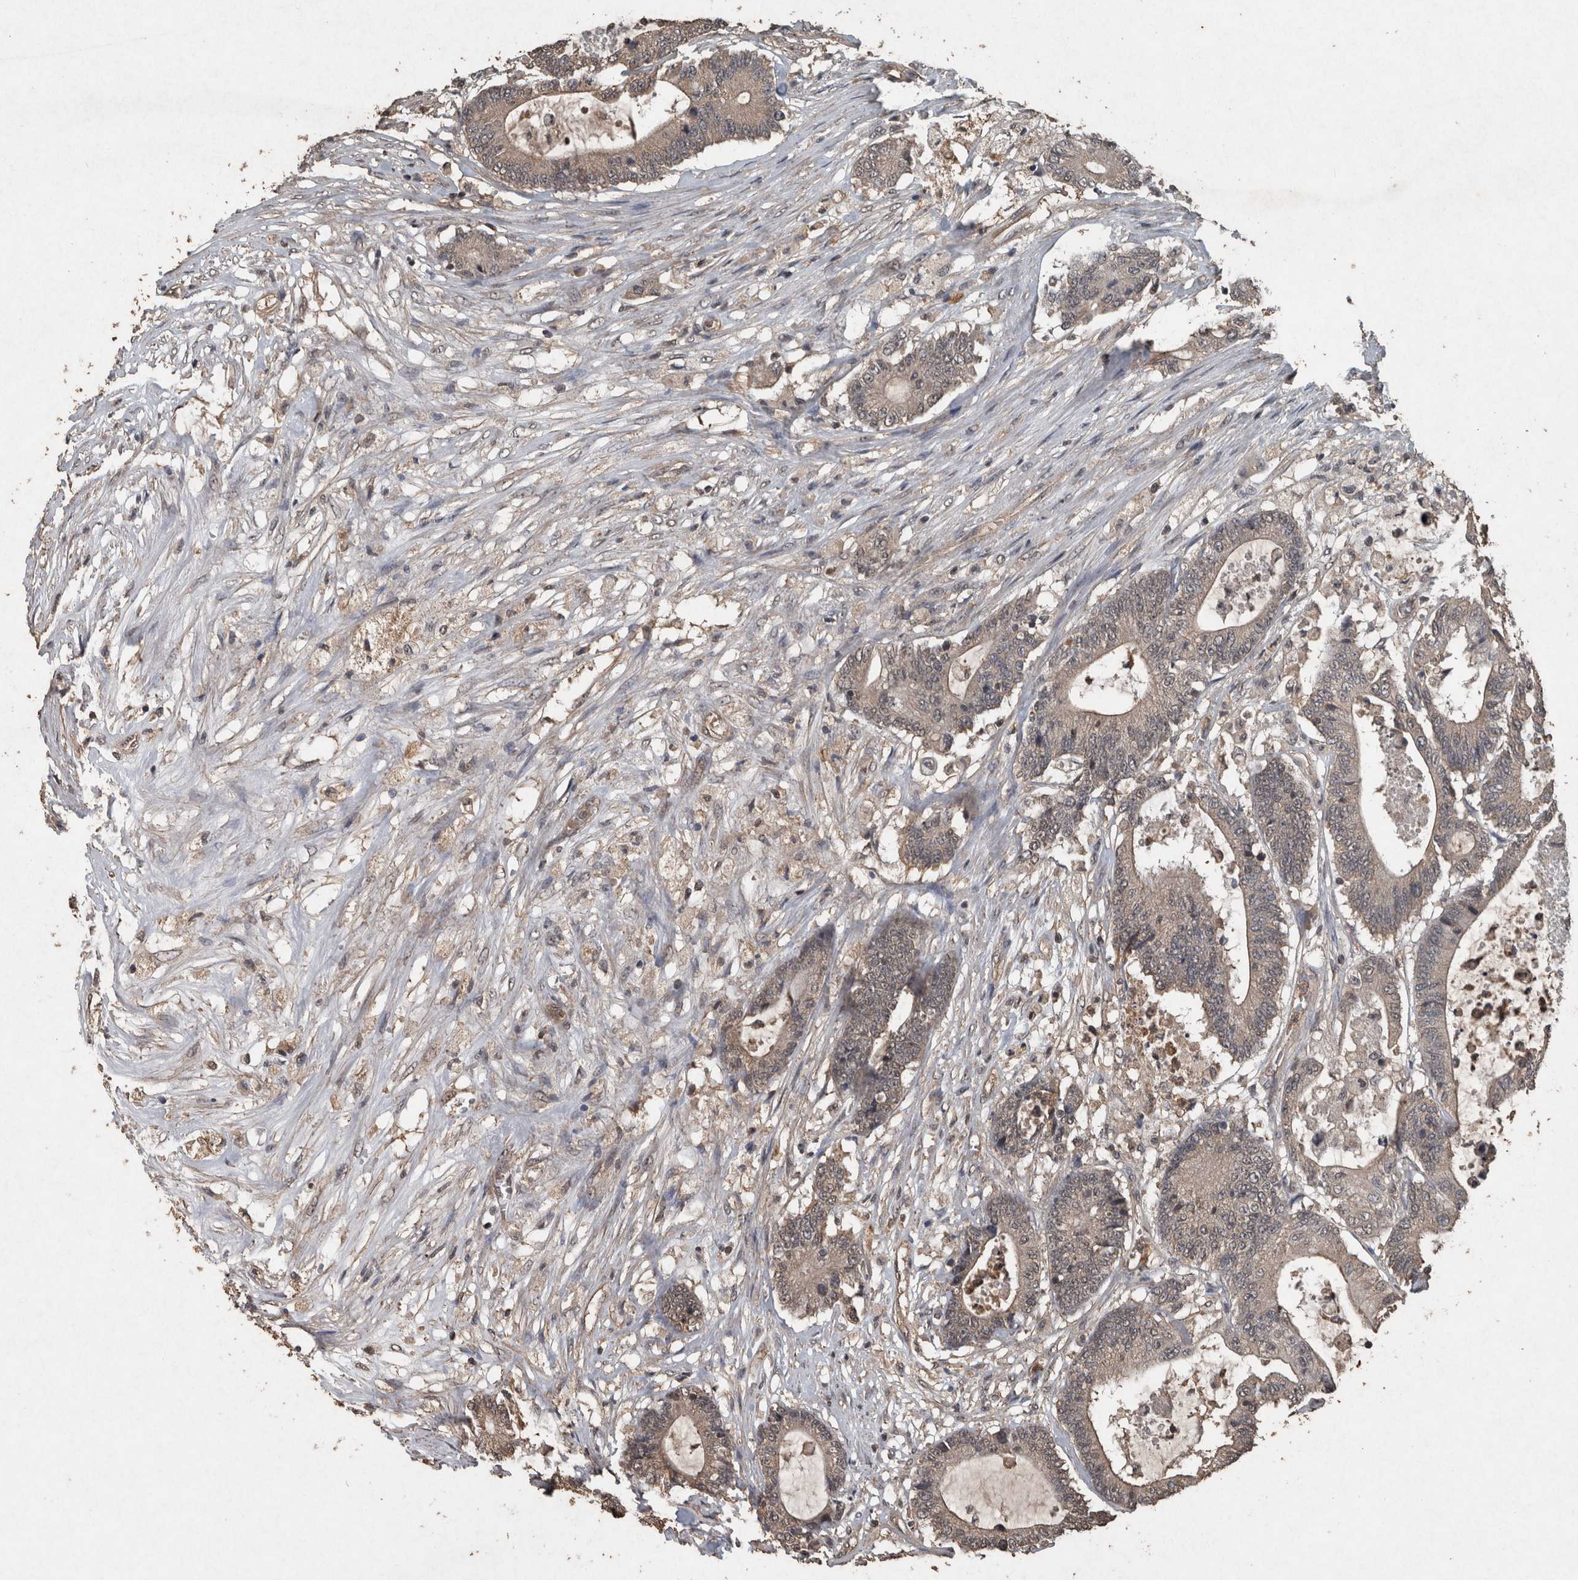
{"staining": {"intensity": "moderate", "quantity": ">75%", "location": "cytoplasmic/membranous"}, "tissue": "colorectal cancer", "cell_type": "Tumor cells", "image_type": "cancer", "snomed": [{"axis": "morphology", "description": "Adenocarcinoma, NOS"}, {"axis": "topography", "description": "Colon"}], "caption": "Moderate cytoplasmic/membranous protein staining is appreciated in about >75% of tumor cells in adenocarcinoma (colorectal).", "gene": "FGFRL1", "patient": {"sex": "female", "age": 84}}